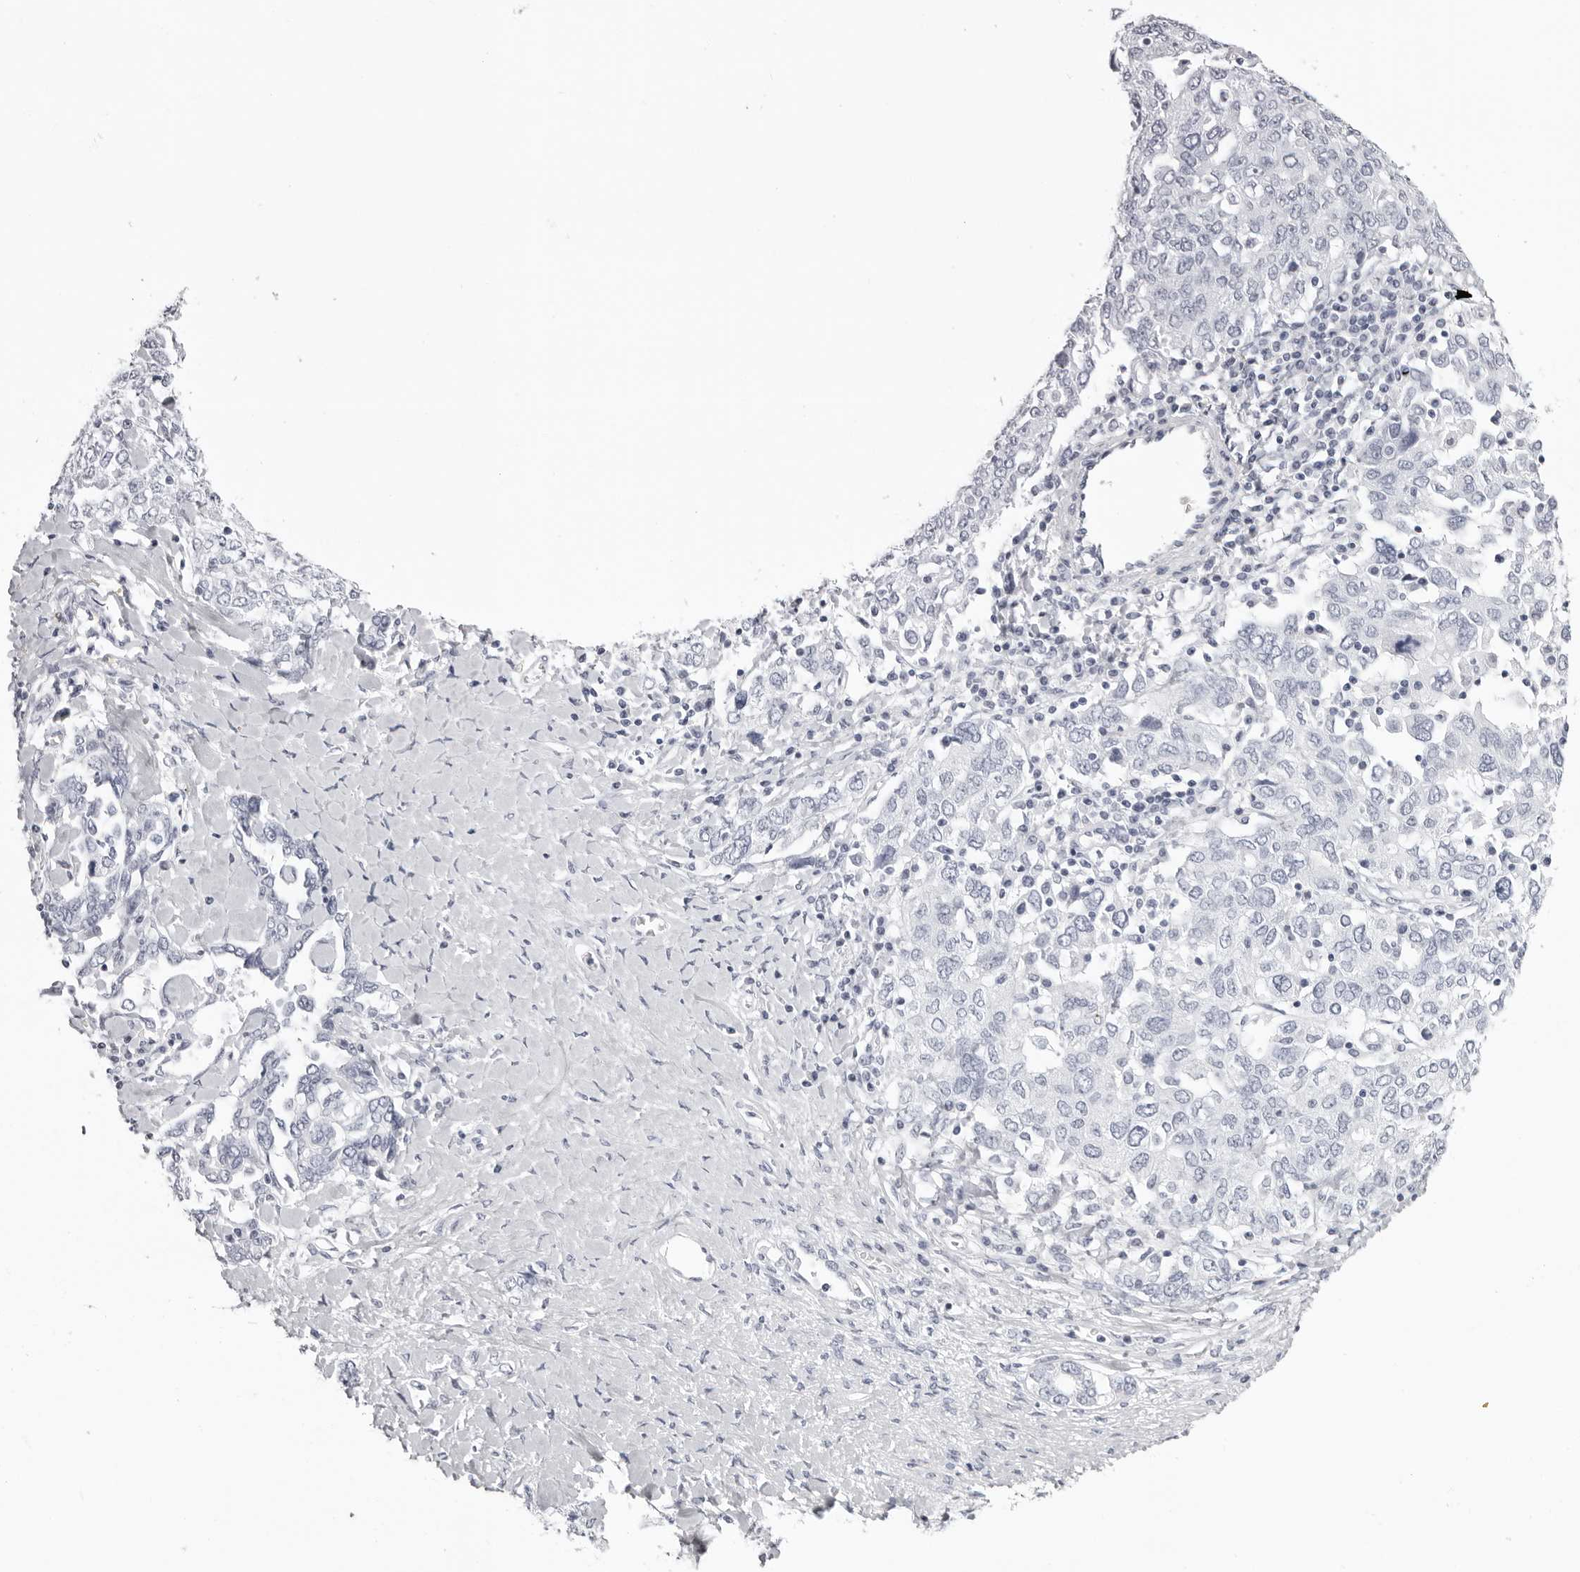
{"staining": {"intensity": "negative", "quantity": "none", "location": "none"}, "tissue": "ovarian cancer", "cell_type": "Tumor cells", "image_type": "cancer", "snomed": [{"axis": "morphology", "description": "Carcinoma, endometroid"}, {"axis": "topography", "description": "Ovary"}], "caption": "This is an immunohistochemistry (IHC) histopathology image of human endometroid carcinoma (ovarian). There is no staining in tumor cells.", "gene": "CST1", "patient": {"sex": "female", "age": 62}}